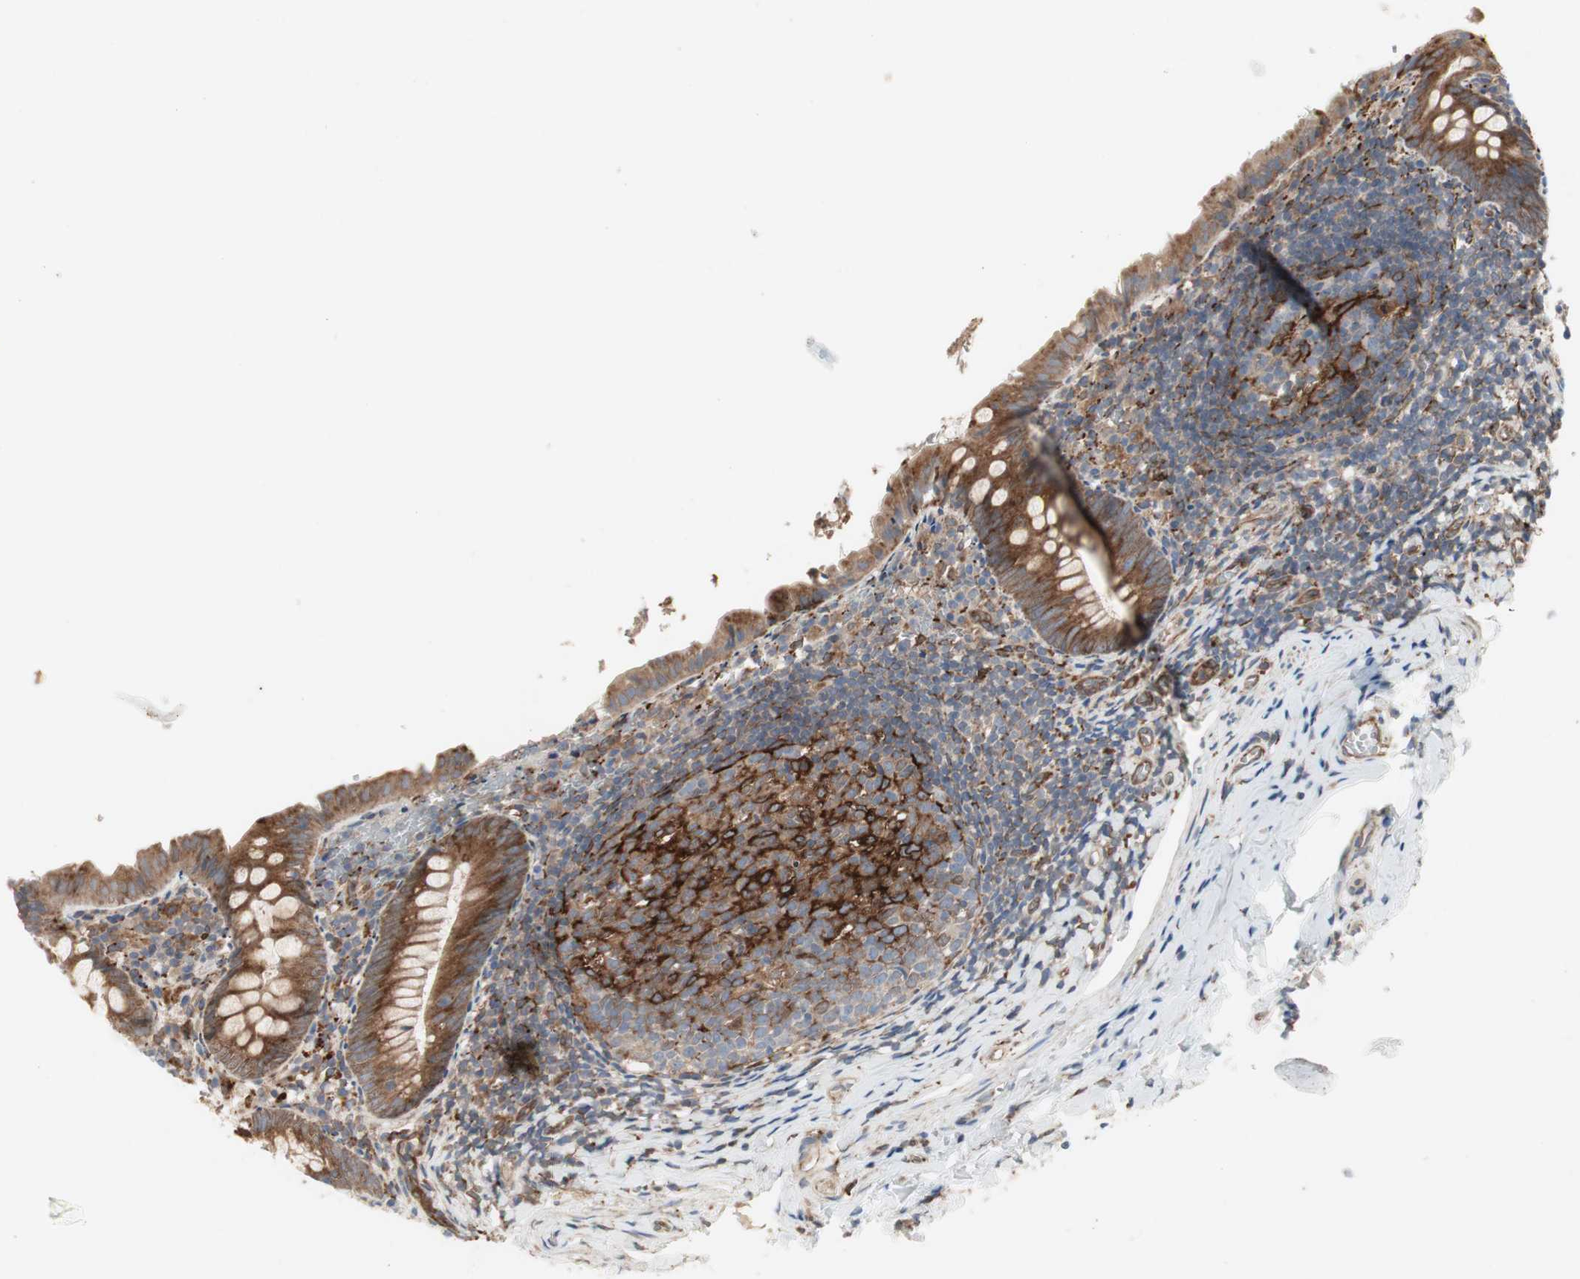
{"staining": {"intensity": "strong", "quantity": ">75%", "location": "cytoplasmic/membranous"}, "tissue": "appendix", "cell_type": "Glandular cells", "image_type": "normal", "snomed": [{"axis": "morphology", "description": "Normal tissue, NOS"}, {"axis": "topography", "description": "Appendix"}], "caption": "IHC image of benign appendix stained for a protein (brown), which reveals high levels of strong cytoplasmic/membranous positivity in approximately >75% of glandular cells.", "gene": "H6PD", "patient": {"sex": "female", "age": 10}}